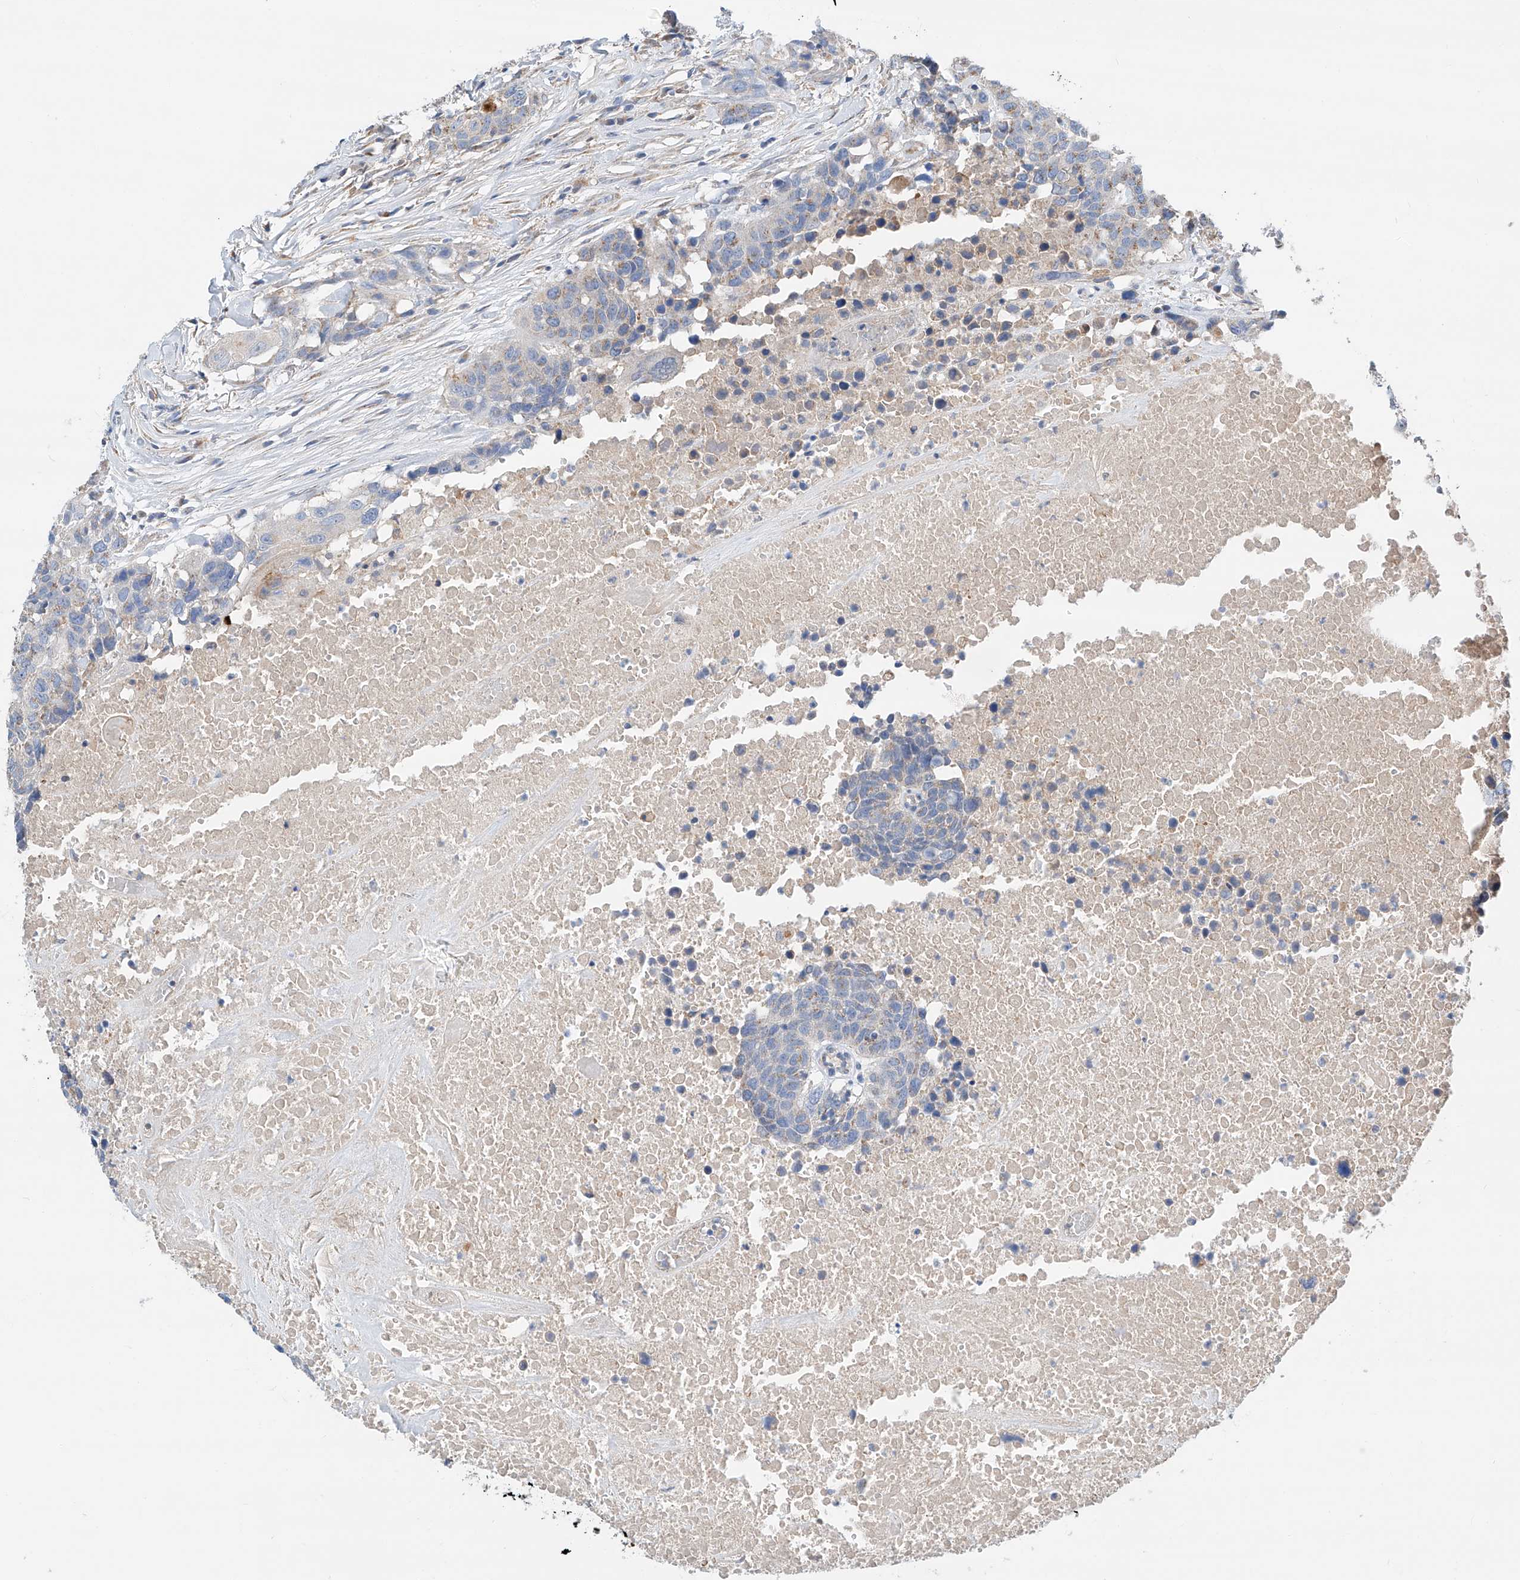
{"staining": {"intensity": "negative", "quantity": "none", "location": "none"}, "tissue": "head and neck cancer", "cell_type": "Tumor cells", "image_type": "cancer", "snomed": [{"axis": "morphology", "description": "Squamous cell carcinoma, NOS"}, {"axis": "topography", "description": "Head-Neck"}], "caption": "There is no significant staining in tumor cells of head and neck squamous cell carcinoma.", "gene": "SLC22A7", "patient": {"sex": "male", "age": 66}}